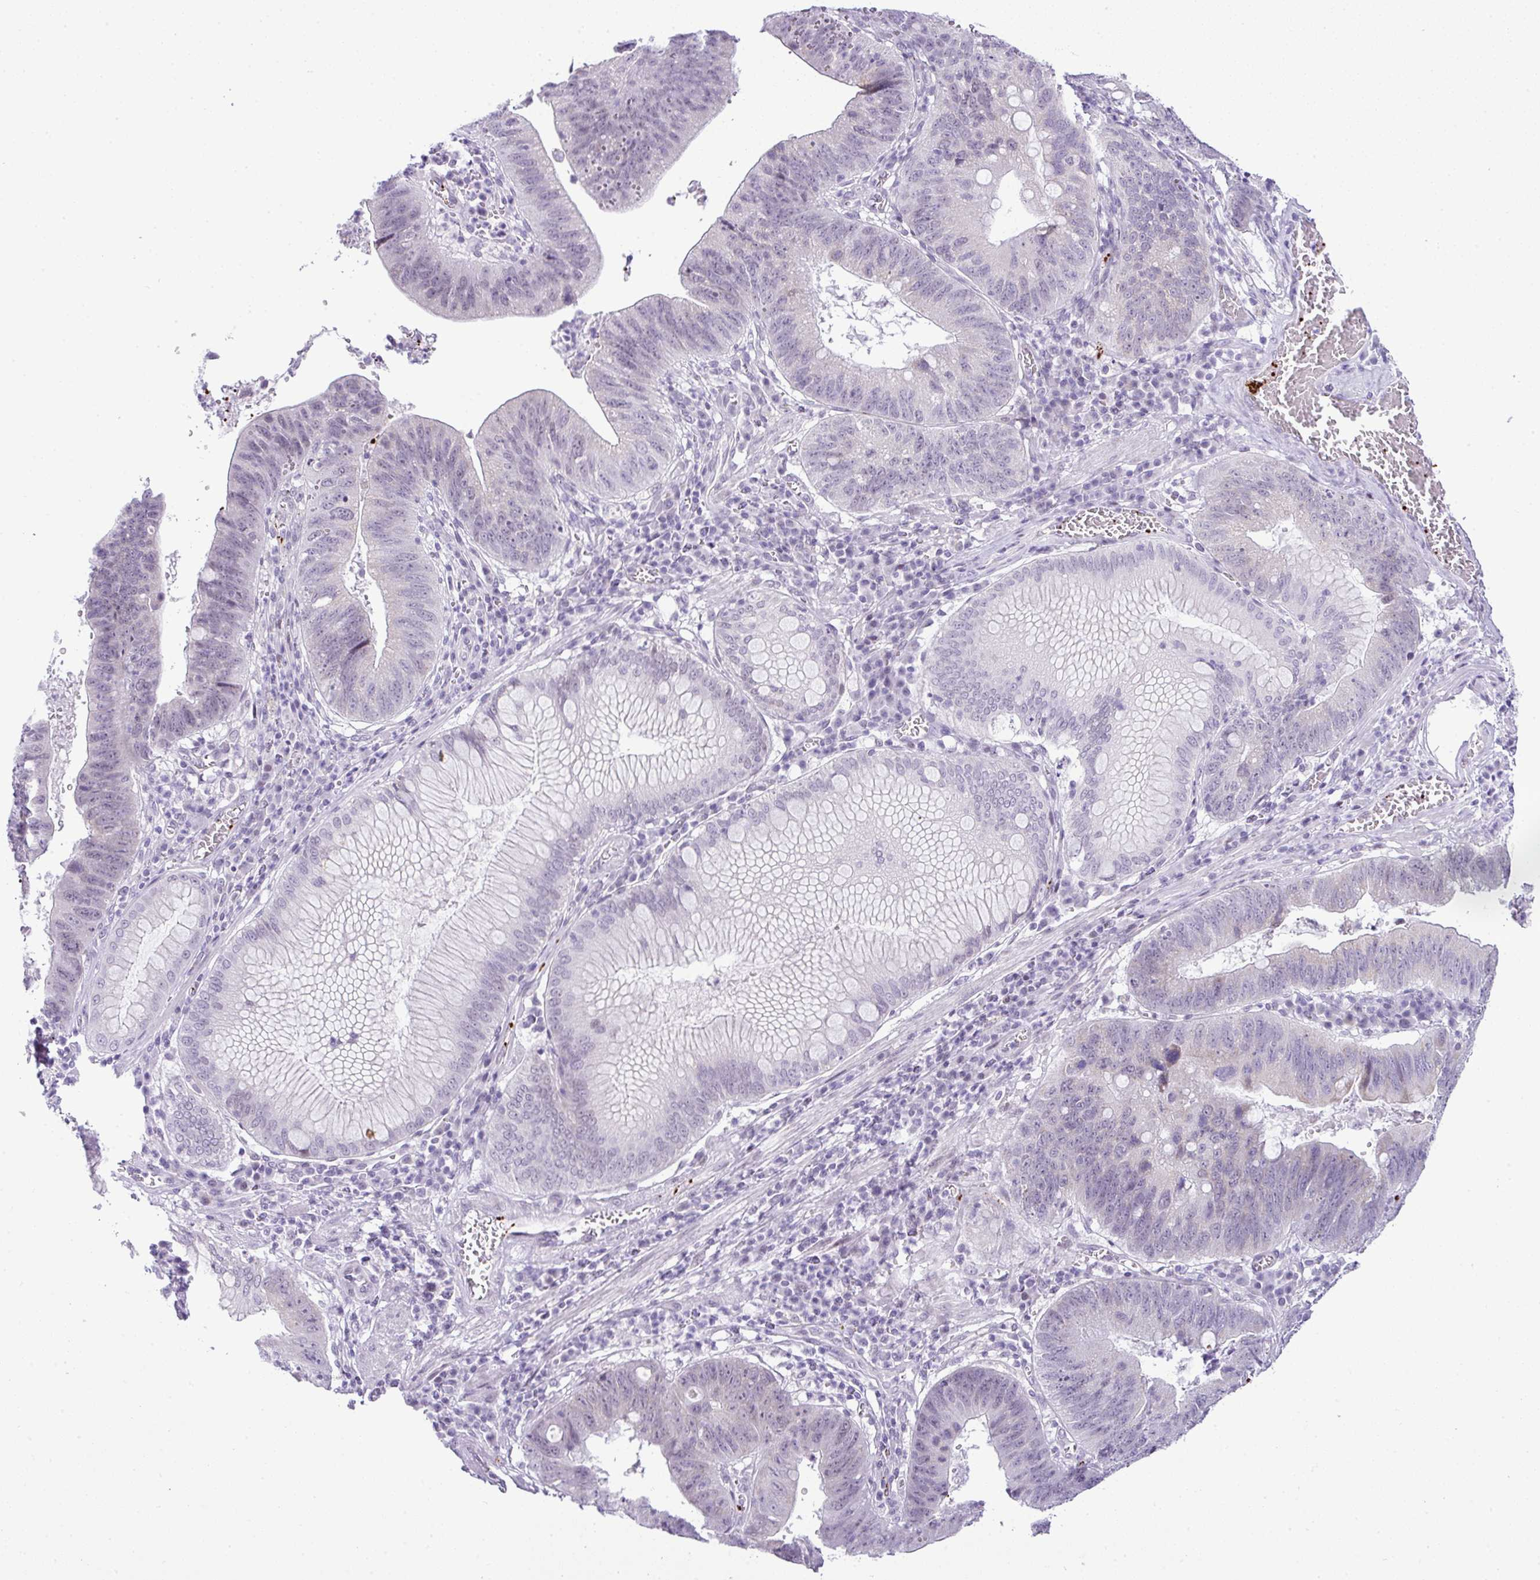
{"staining": {"intensity": "negative", "quantity": "none", "location": "none"}, "tissue": "stomach cancer", "cell_type": "Tumor cells", "image_type": "cancer", "snomed": [{"axis": "morphology", "description": "Adenocarcinoma, NOS"}, {"axis": "topography", "description": "Stomach"}], "caption": "Immunohistochemistry of stomach adenocarcinoma reveals no expression in tumor cells.", "gene": "CMTM5", "patient": {"sex": "male", "age": 59}}